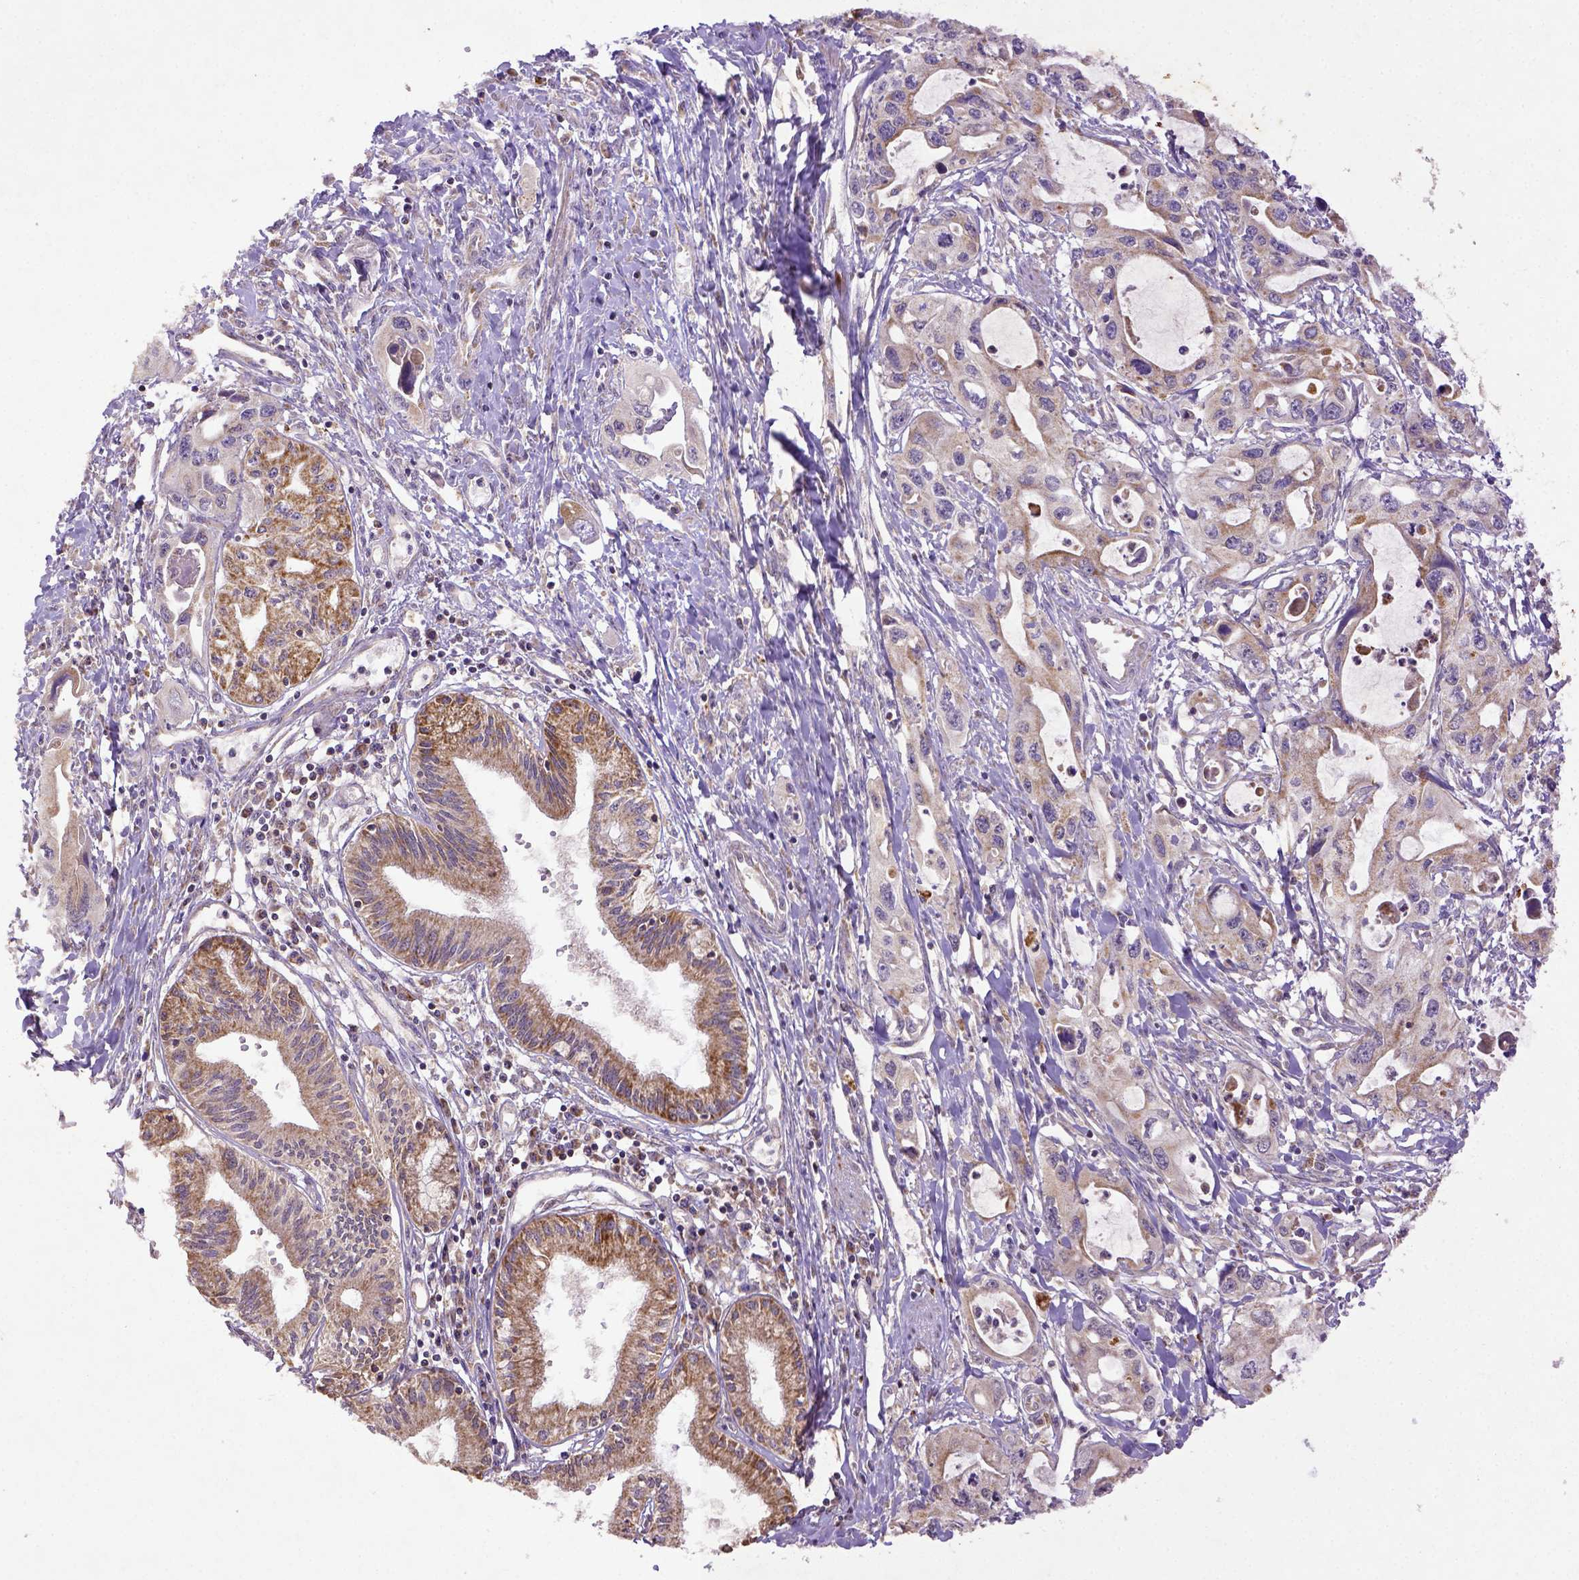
{"staining": {"intensity": "weak", "quantity": "25%-75%", "location": "cytoplasmic/membranous"}, "tissue": "pancreatic cancer", "cell_type": "Tumor cells", "image_type": "cancer", "snomed": [{"axis": "morphology", "description": "Adenocarcinoma, NOS"}, {"axis": "topography", "description": "Pancreas"}], "caption": "This image shows immunohistochemistry staining of human adenocarcinoma (pancreatic), with low weak cytoplasmic/membranous expression in approximately 25%-75% of tumor cells.", "gene": "MT-CO1", "patient": {"sex": "male", "age": 60}}